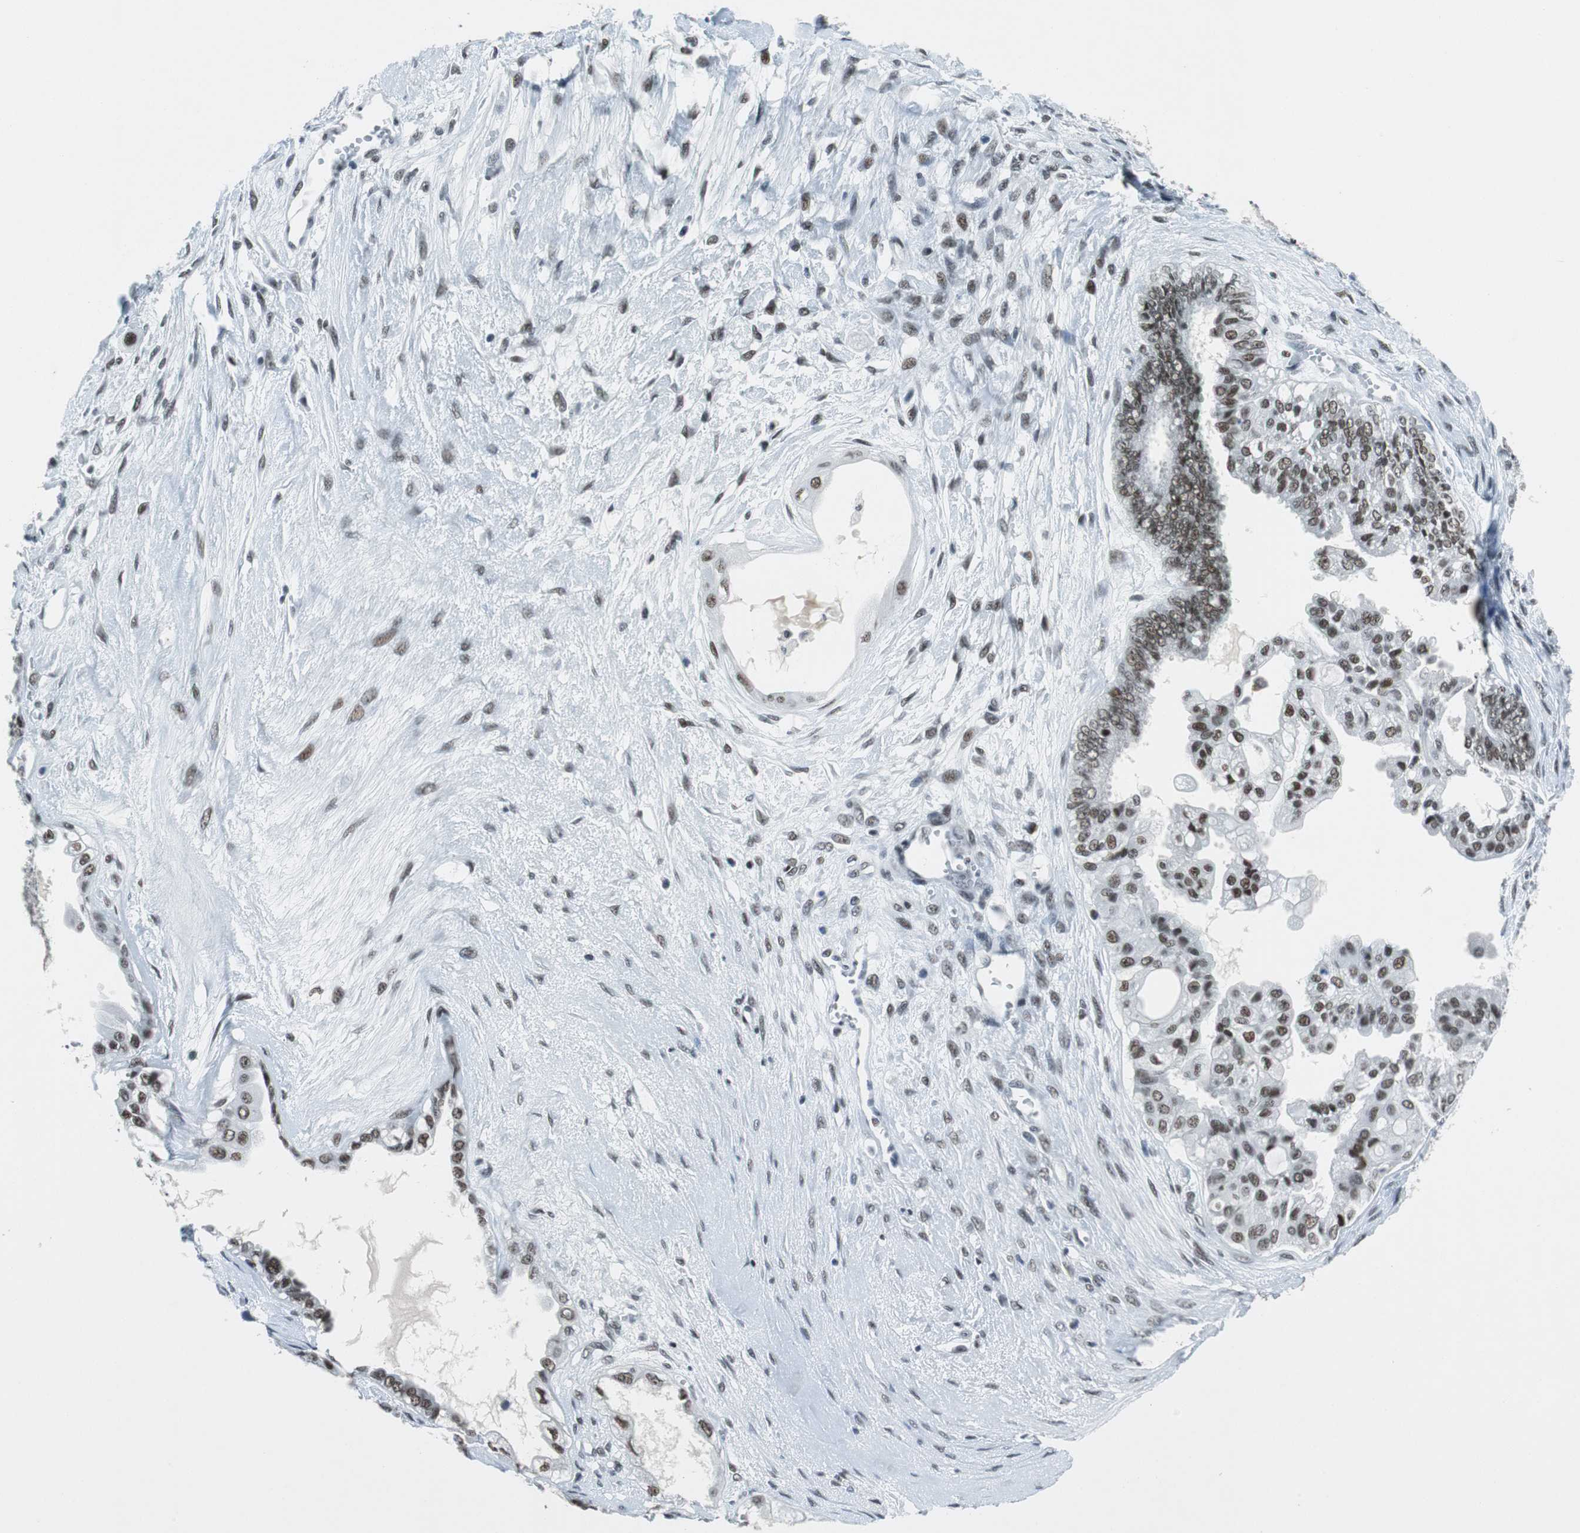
{"staining": {"intensity": "moderate", "quantity": ">75%", "location": "nuclear"}, "tissue": "ovarian cancer", "cell_type": "Tumor cells", "image_type": "cancer", "snomed": [{"axis": "morphology", "description": "Carcinoma, NOS"}, {"axis": "morphology", "description": "Carcinoma, endometroid"}, {"axis": "topography", "description": "Ovary"}], "caption": "Immunohistochemistry (IHC) image of human ovarian cancer stained for a protein (brown), which reveals medium levels of moderate nuclear staining in about >75% of tumor cells.", "gene": "HDAC3", "patient": {"sex": "female", "age": 50}}